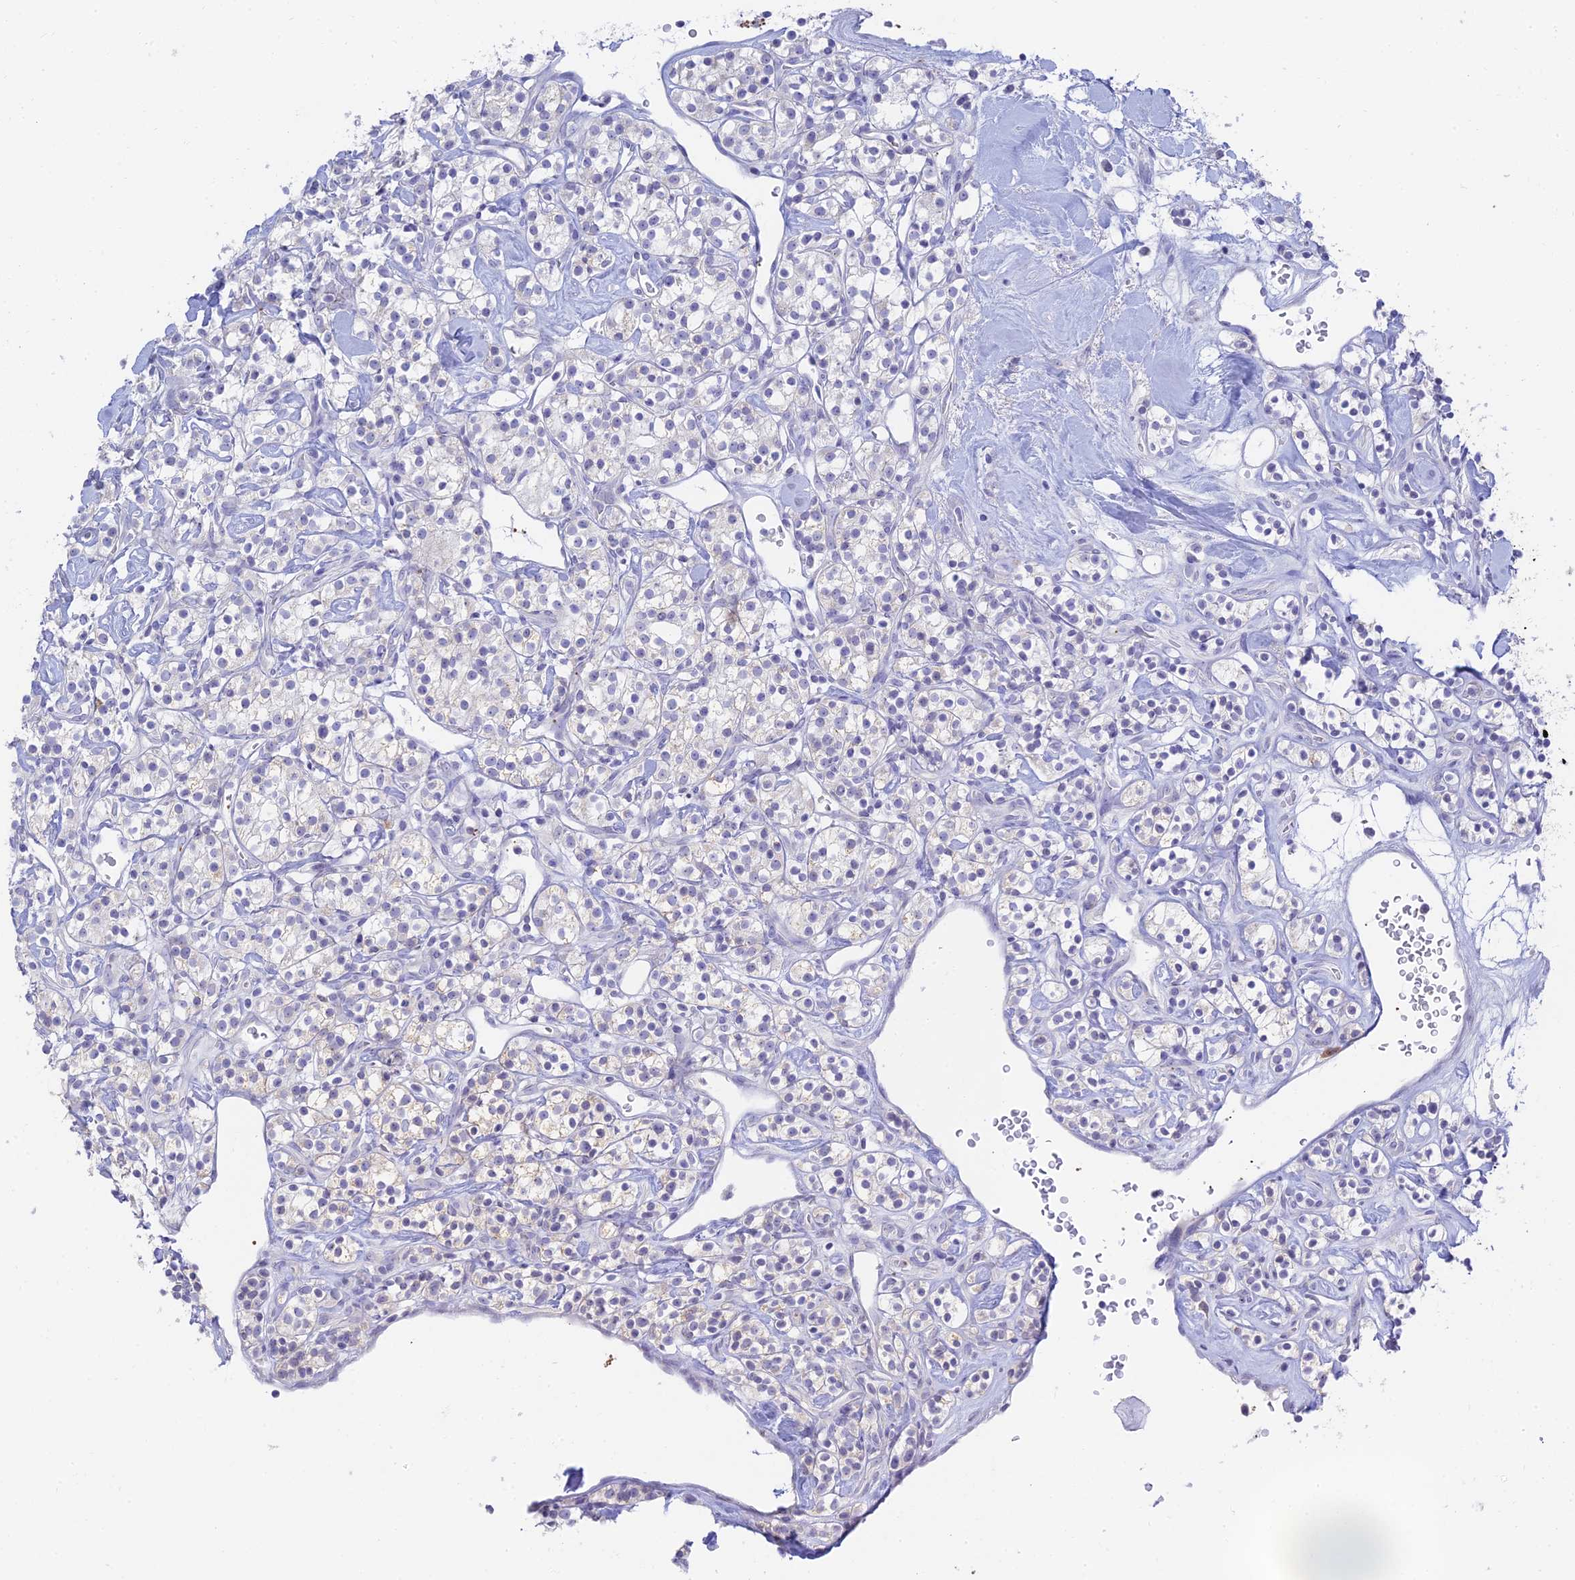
{"staining": {"intensity": "negative", "quantity": "none", "location": "none"}, "tissue": "renal cancer", "cell_type": "Tumor cells", "image_type": "cancer", "snomed": [{"axis": "morphology", "description": "Adenocarcinoma, NOS"}, {"axis": "topography", "description": "Kidney"}], "caption": "DAB (3,3'-diaminobenzidine) immunohistochemical staining of renal cancer (adenocarcinoma) demonstrates no significant positivity in tumor cells.", "gene": "TMEM40", "patient": {"sex": "male", "age": 77}}